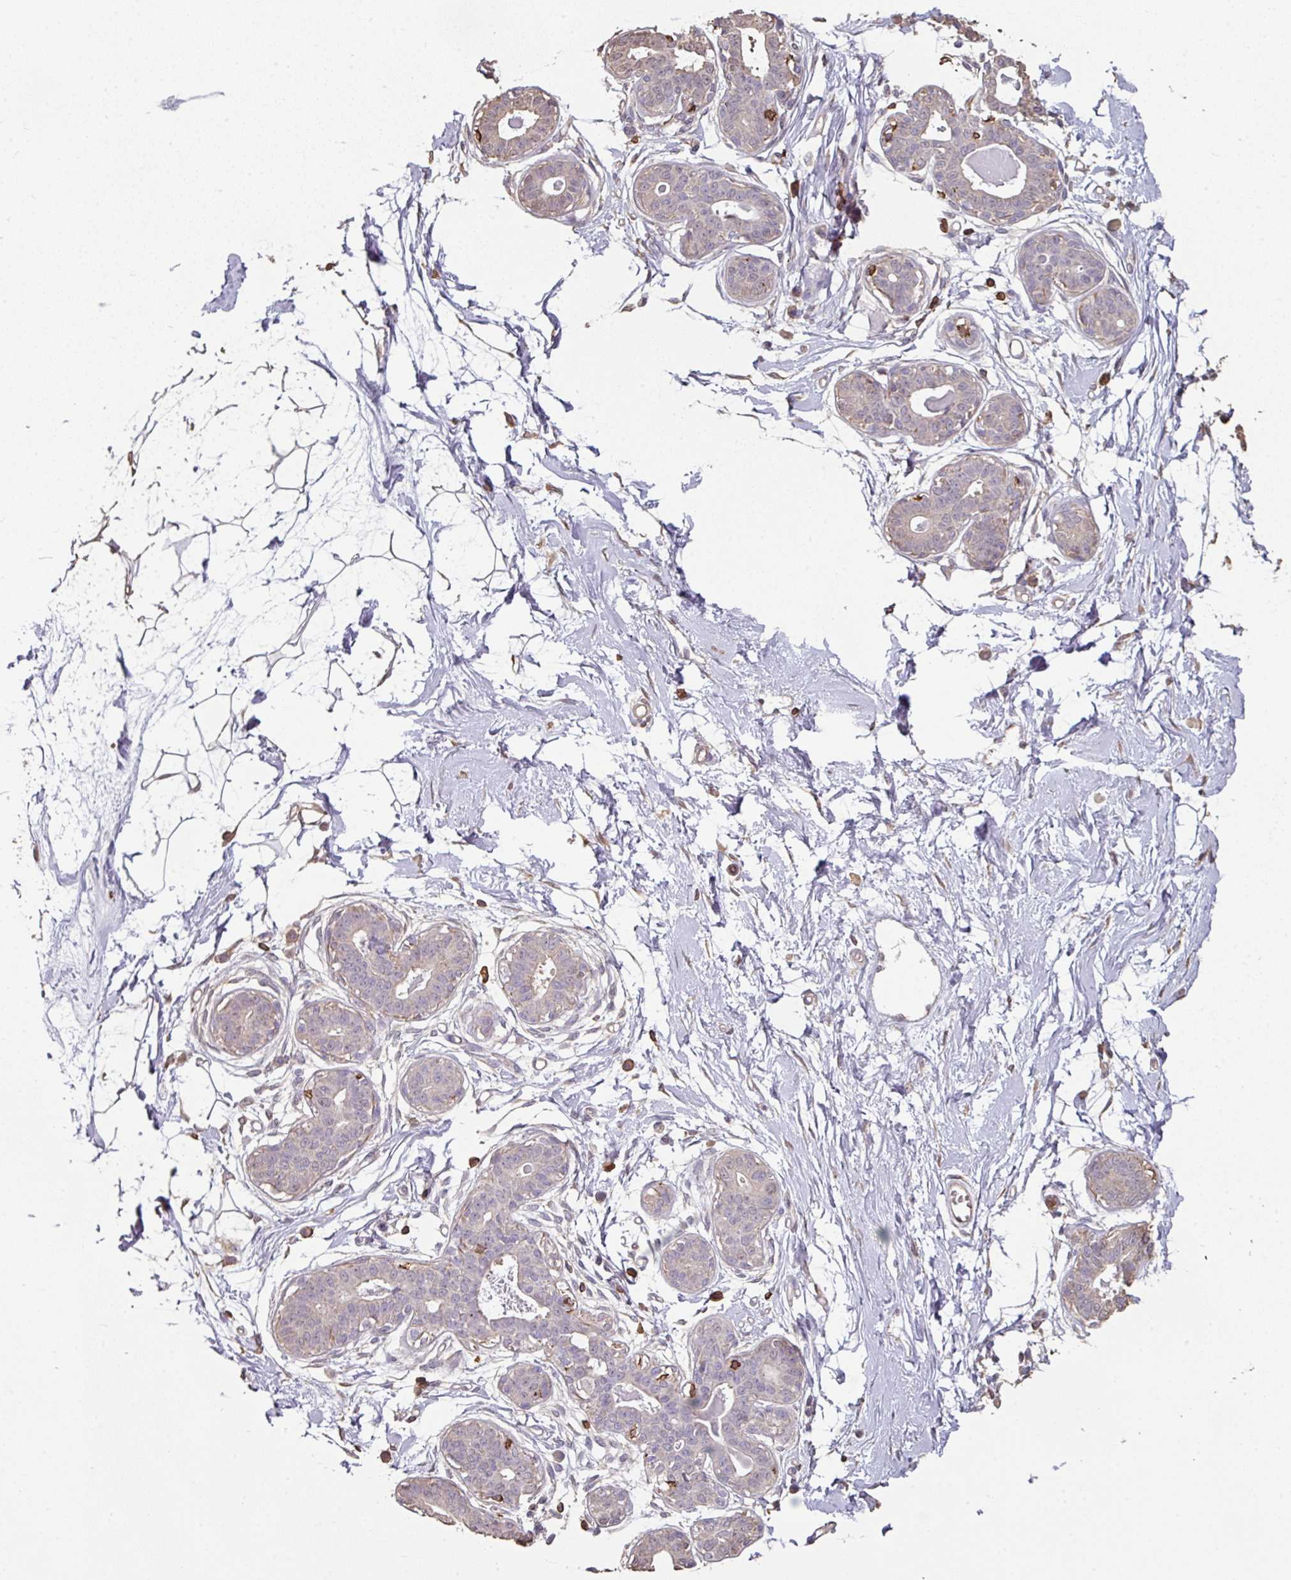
{"staining": {"intensity": "negative", "quantity": "none", "location": "none"}, "tissue": "breast", "cell_type": "Adipocytes", "image_type": "normal", "snomed": [{"axis": "morphology", "description": "Normal tissue, NOS"}, {"axis": "topography", "description": "Breast"}], "caption": "This is an immunohistochemistry image of benign human breast. There is no expression in adipocytes.", "gene": "OLFML2B", "patient": {"sex": "female", "age": 45}}